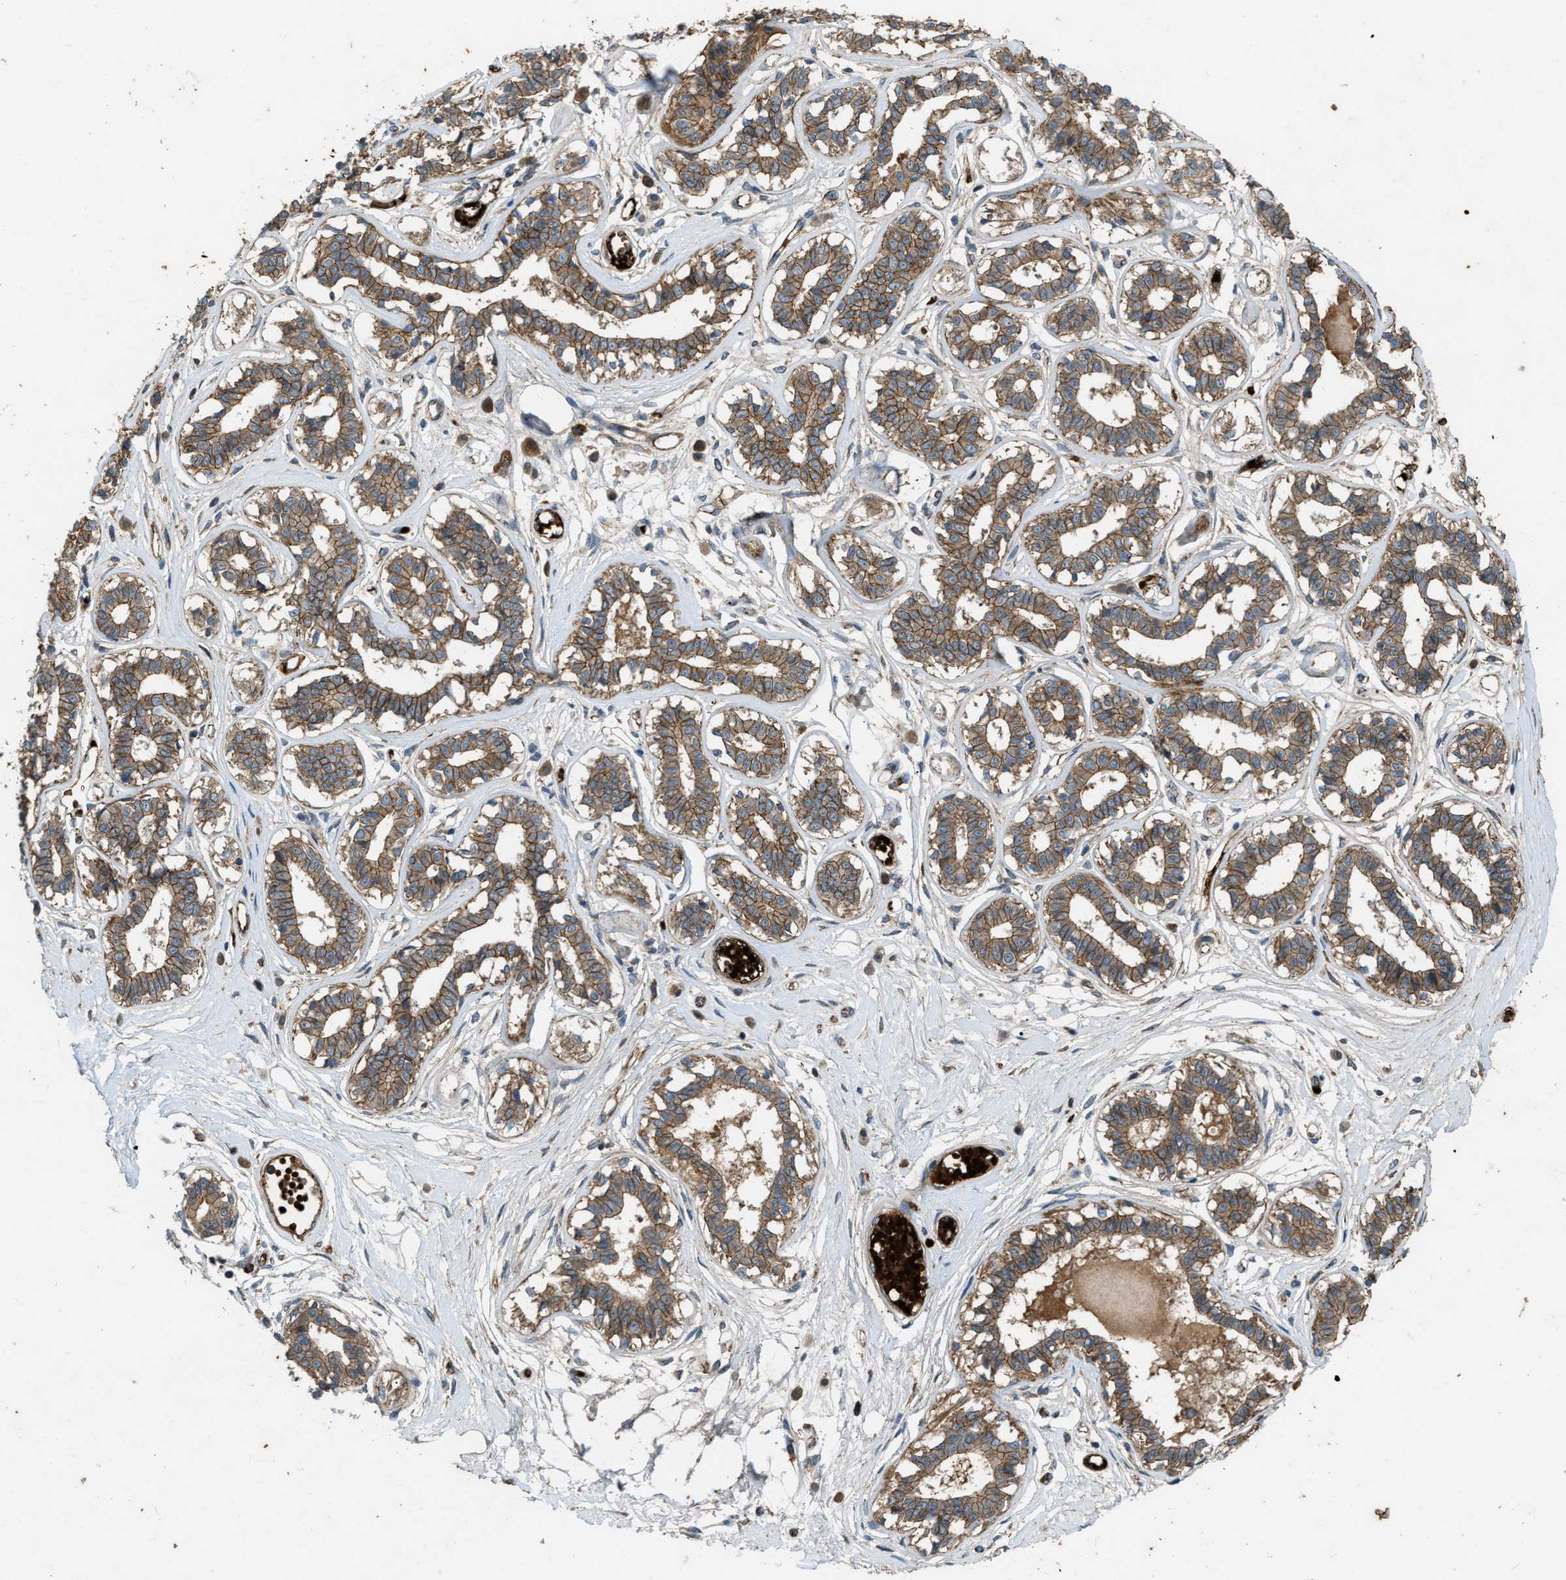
{"staining": {"intensity": "moderate", "quantity": ">75%", "location": "cytoplasmic/membranous"}, "tissue": "breast", "cell_type": "Glandular cells", "image_type": "normal", "snomed": [{"axis": "morphology", "description": "Normal tissue, NOS"}, {"axis": "topography", "description": "Breast"}], "caption": "This is a micrograph of immunohistochemistry staining of unremarkable breast, which shows moderate expression in the cytoplasmic/membranous of glandular cells.", "gene": "ERC1", "patient": {"sex": "female", "age": 45}}